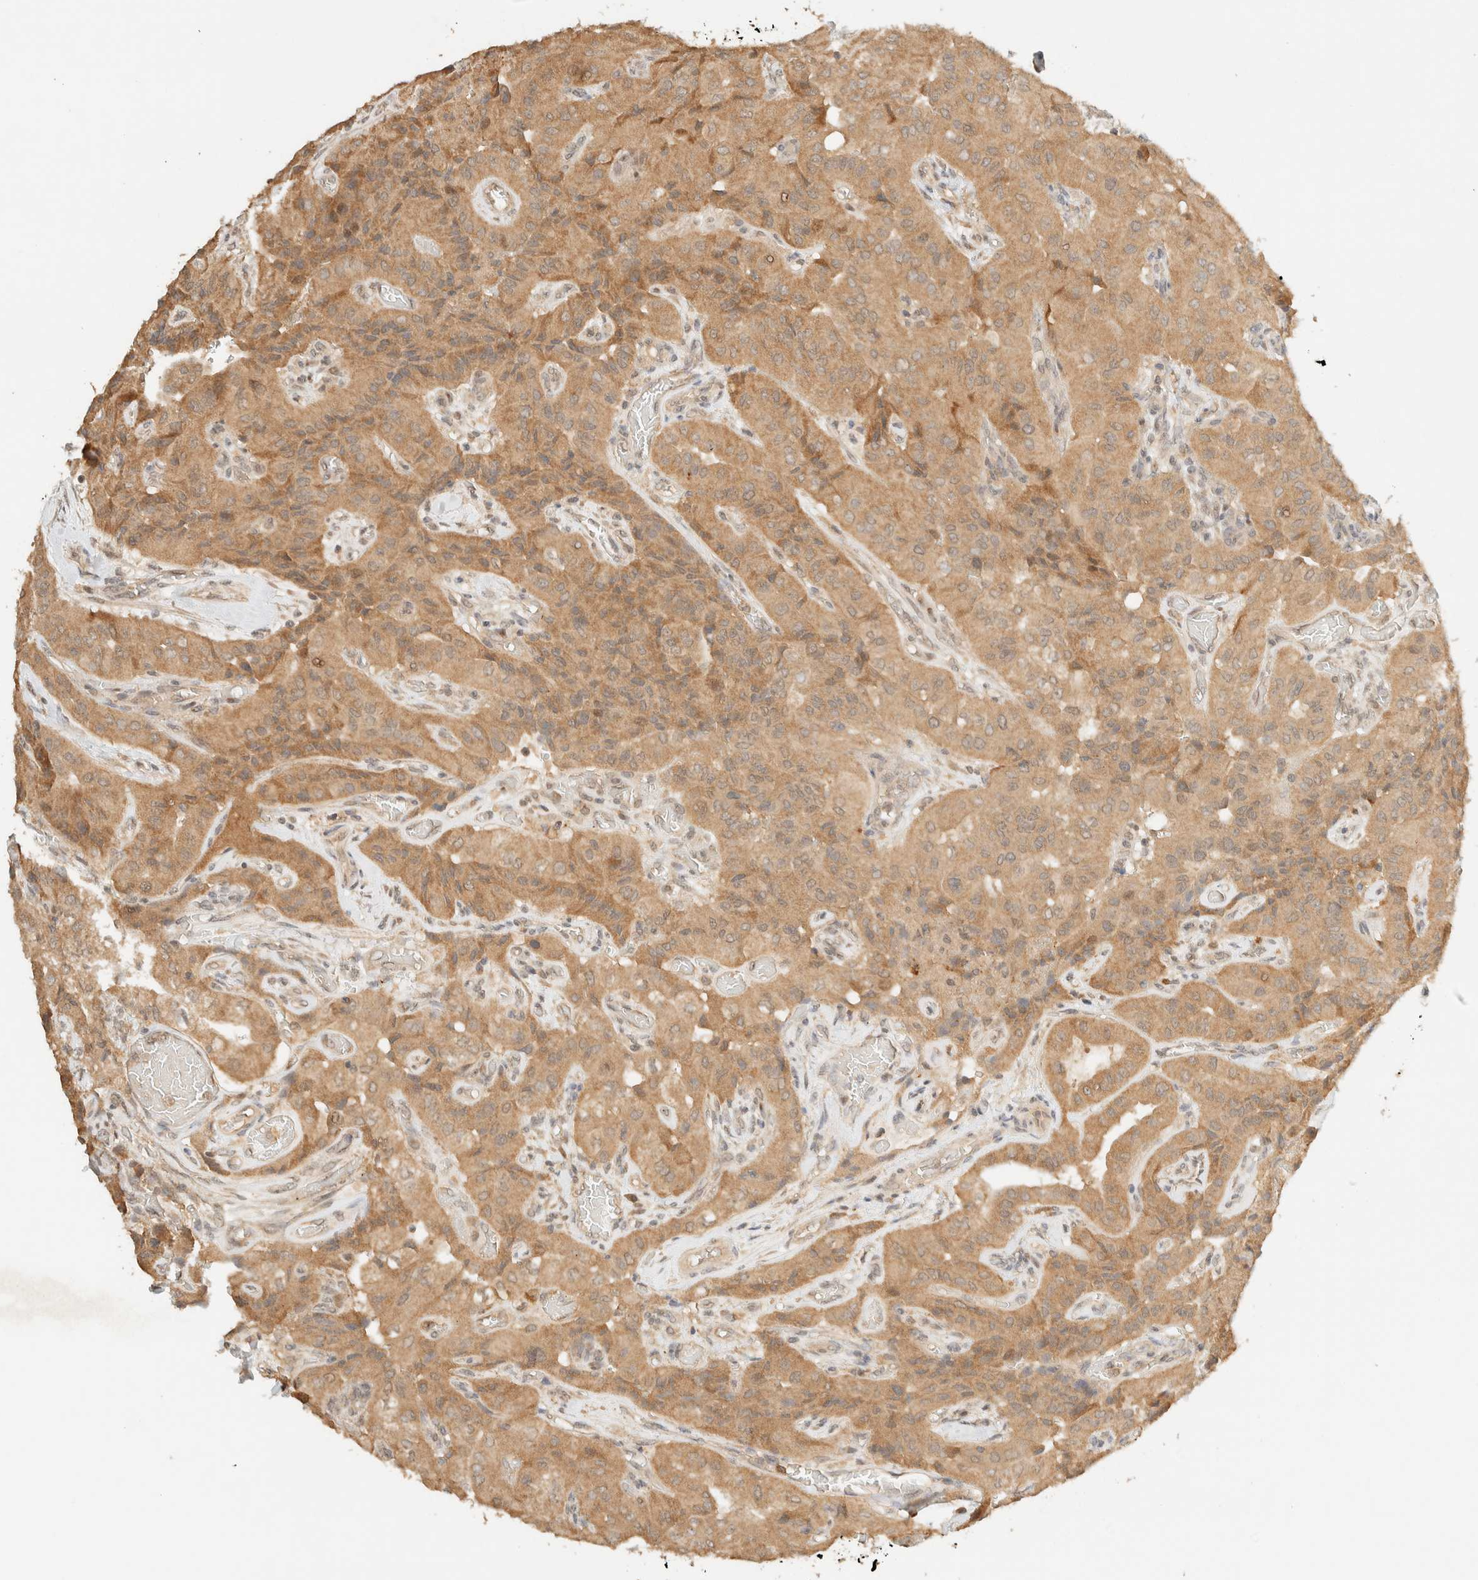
{"staining": {"intensity": "moderate", "quantity": ">75%", "location": "cytoplasmic/membranous"}, "tissue": "thyroid cancer", "cell_type": "Tumor cells", "image_type": "cancer", "snomed": [{"axis": "morphology", "description": "Papillary adenocarcinoma, NOS"}, {"axis": "topography", "description": "Thyroid gland"}], "caption": "The image shows a brown stain indicating the presence of a protein in the cytoplasmic/membranous of tumor cells in thyroid cancer. (DAB (3,3'-diaminobenzidine) IHC with brightfield microscopy, high magnification).", "gene": "ZBTB34", "patient": {"sex": "female", "age": 59}}